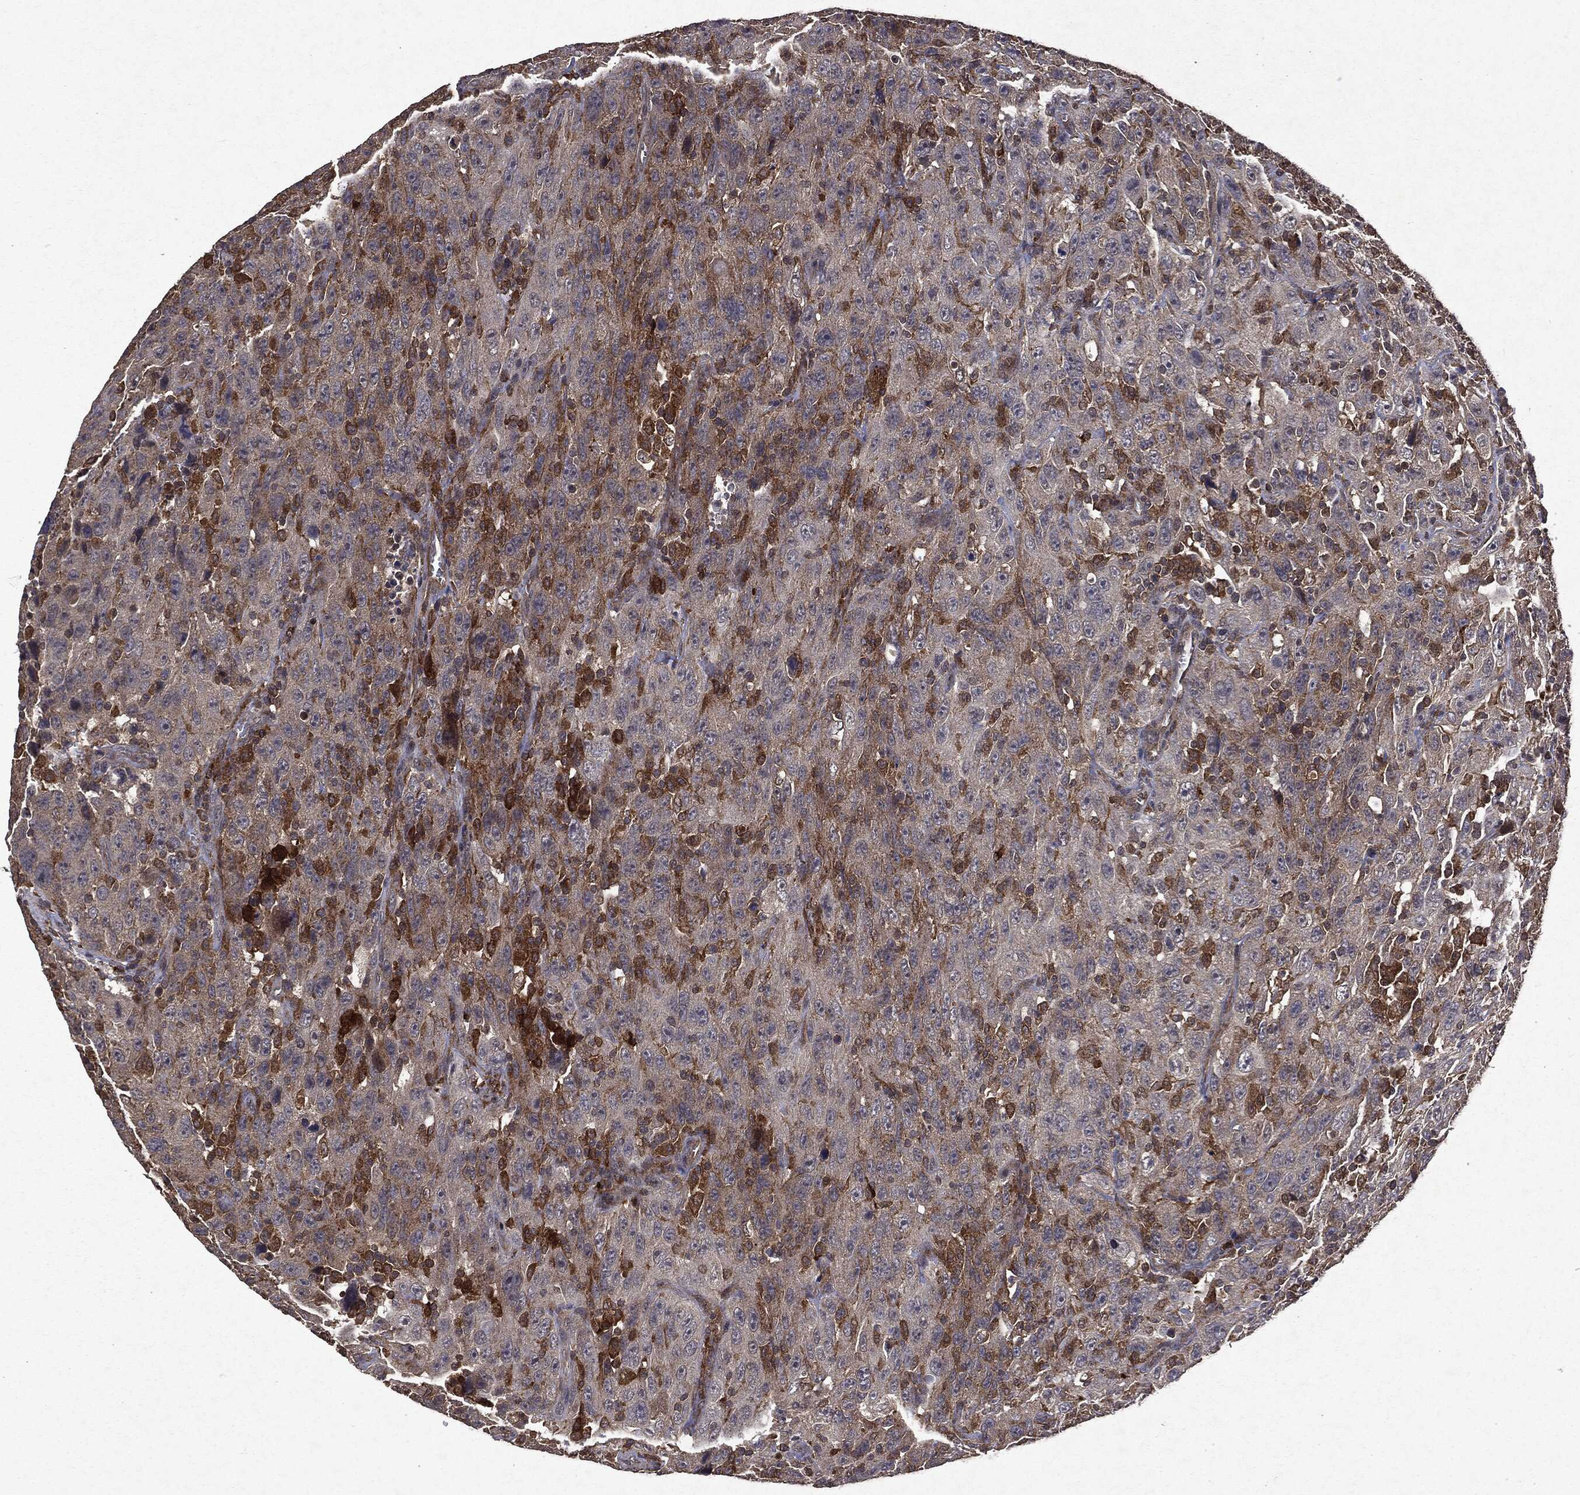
{"staining": {"intensity": "moderate", "quantity": "<25%", "location": "cytoplasmic/membranous"}, "tissue": "urothelial cancer", "cell_type": "Tumor cells", "image_type": "cancer", "snomed": [{"axis": "morphology", "description": "Urothelial carcinoma, NOS"}, {"axis": "morphology", "description": "Urothelial carcinoma, High grade"}, {"axis": "topography", "description": "Urinary bladder"}], "caption": "Brown immunohistochemical staining in urothelial cancer shows moderate cytoplasmic/membranous staining in approximately <25% of tumor cells.", "gene": "PTEN", "patient": {"sex": "female", "age": 73}}